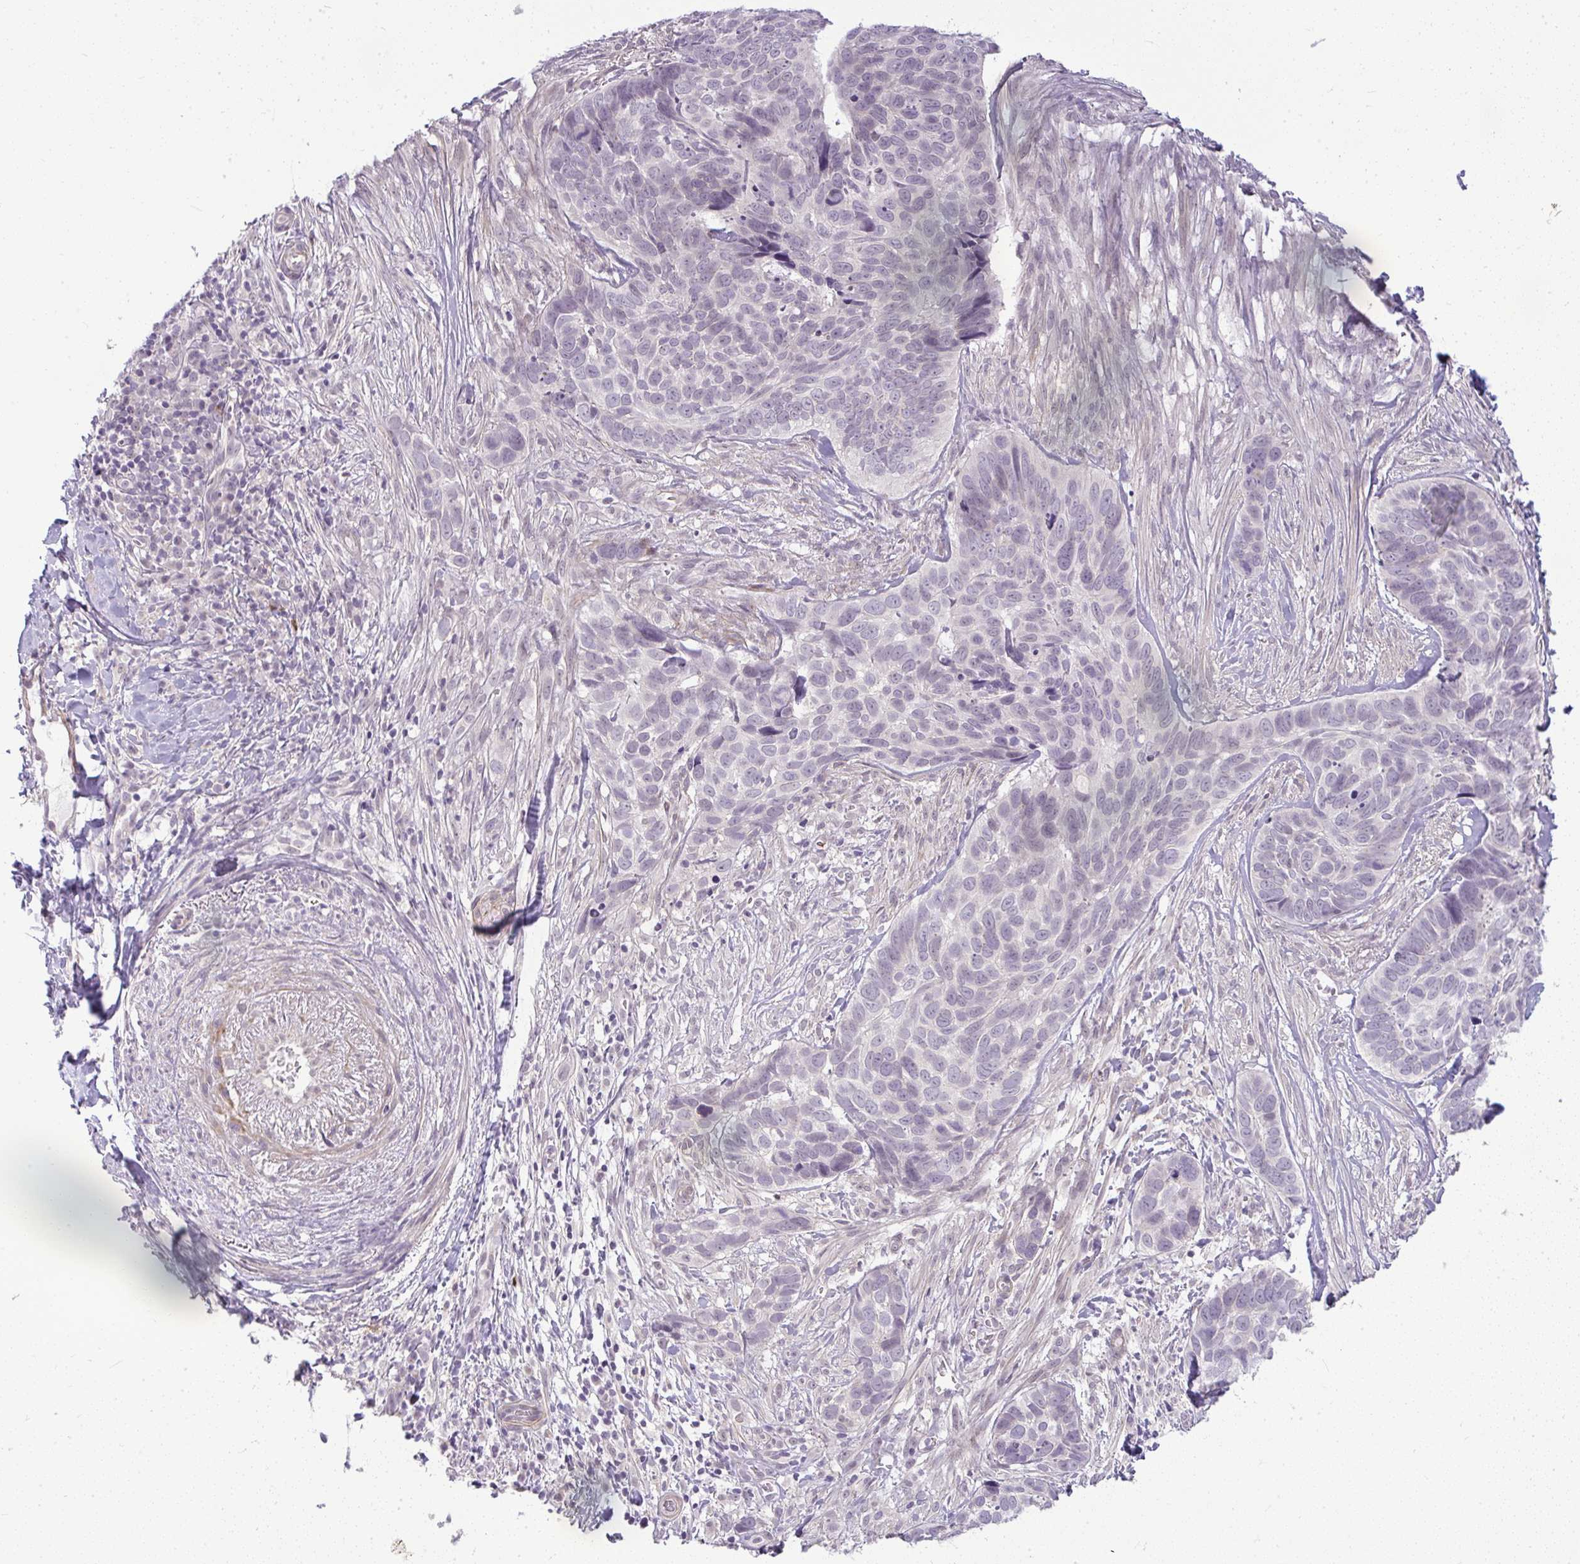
{"staining": {"intensity": "negative", "quantity": "none", "location": "none"}, "tissue": "skin cancer", "cell_type": "Tumor cells", "image_type": "cancer", "snomed": [{"axis": "morphology", "description": "Basal cell carcinoma"}, {"axis": "topography", "description": "Skin"}], "caption": "This is a photomicrograph of immunohistochemistry (IHC) staining of skin cancer, which shows no positivity in tumor cells.", "gene": "DZIP1", "patient": {"sex": "female", "age": 82}}